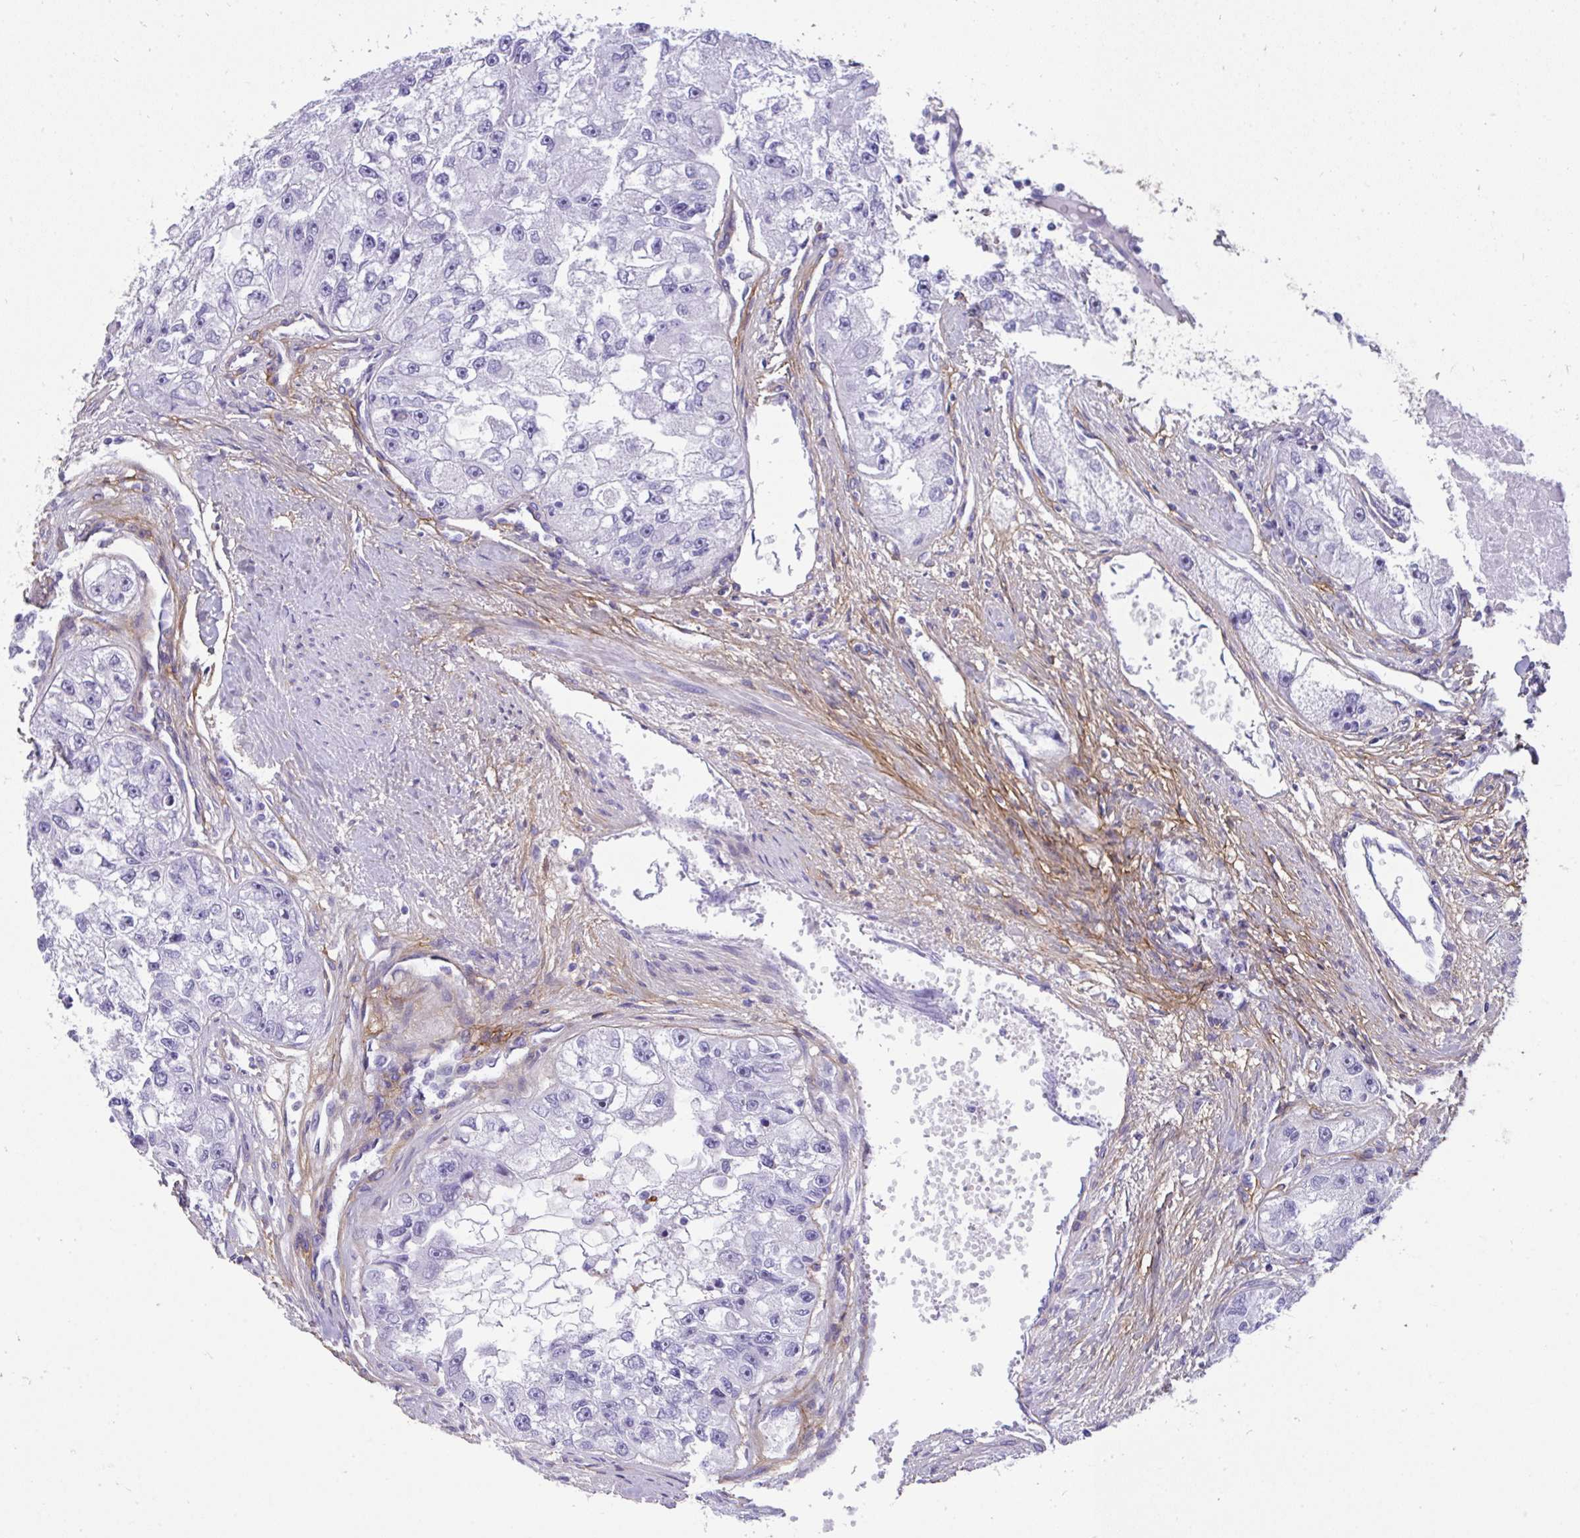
{"staining": {"intensity": "negative", "quantity": "none", "location": "none"}, "tissue": "renal cancer", "cell_type": "Tumor cells", "image_type": "cancer", "snomed": [{"axis": "morphology", "description": "Adenocarcinoma, NOS"}, {"axis": "topography", "description": "Kidney"}], "caption": "Histopathology image shows no protein positivity in tumor cells of adenocarcinoma (renal) tissue.", "gene": "LHFPL6", "patient": {"sex": "male", "age": 63}}